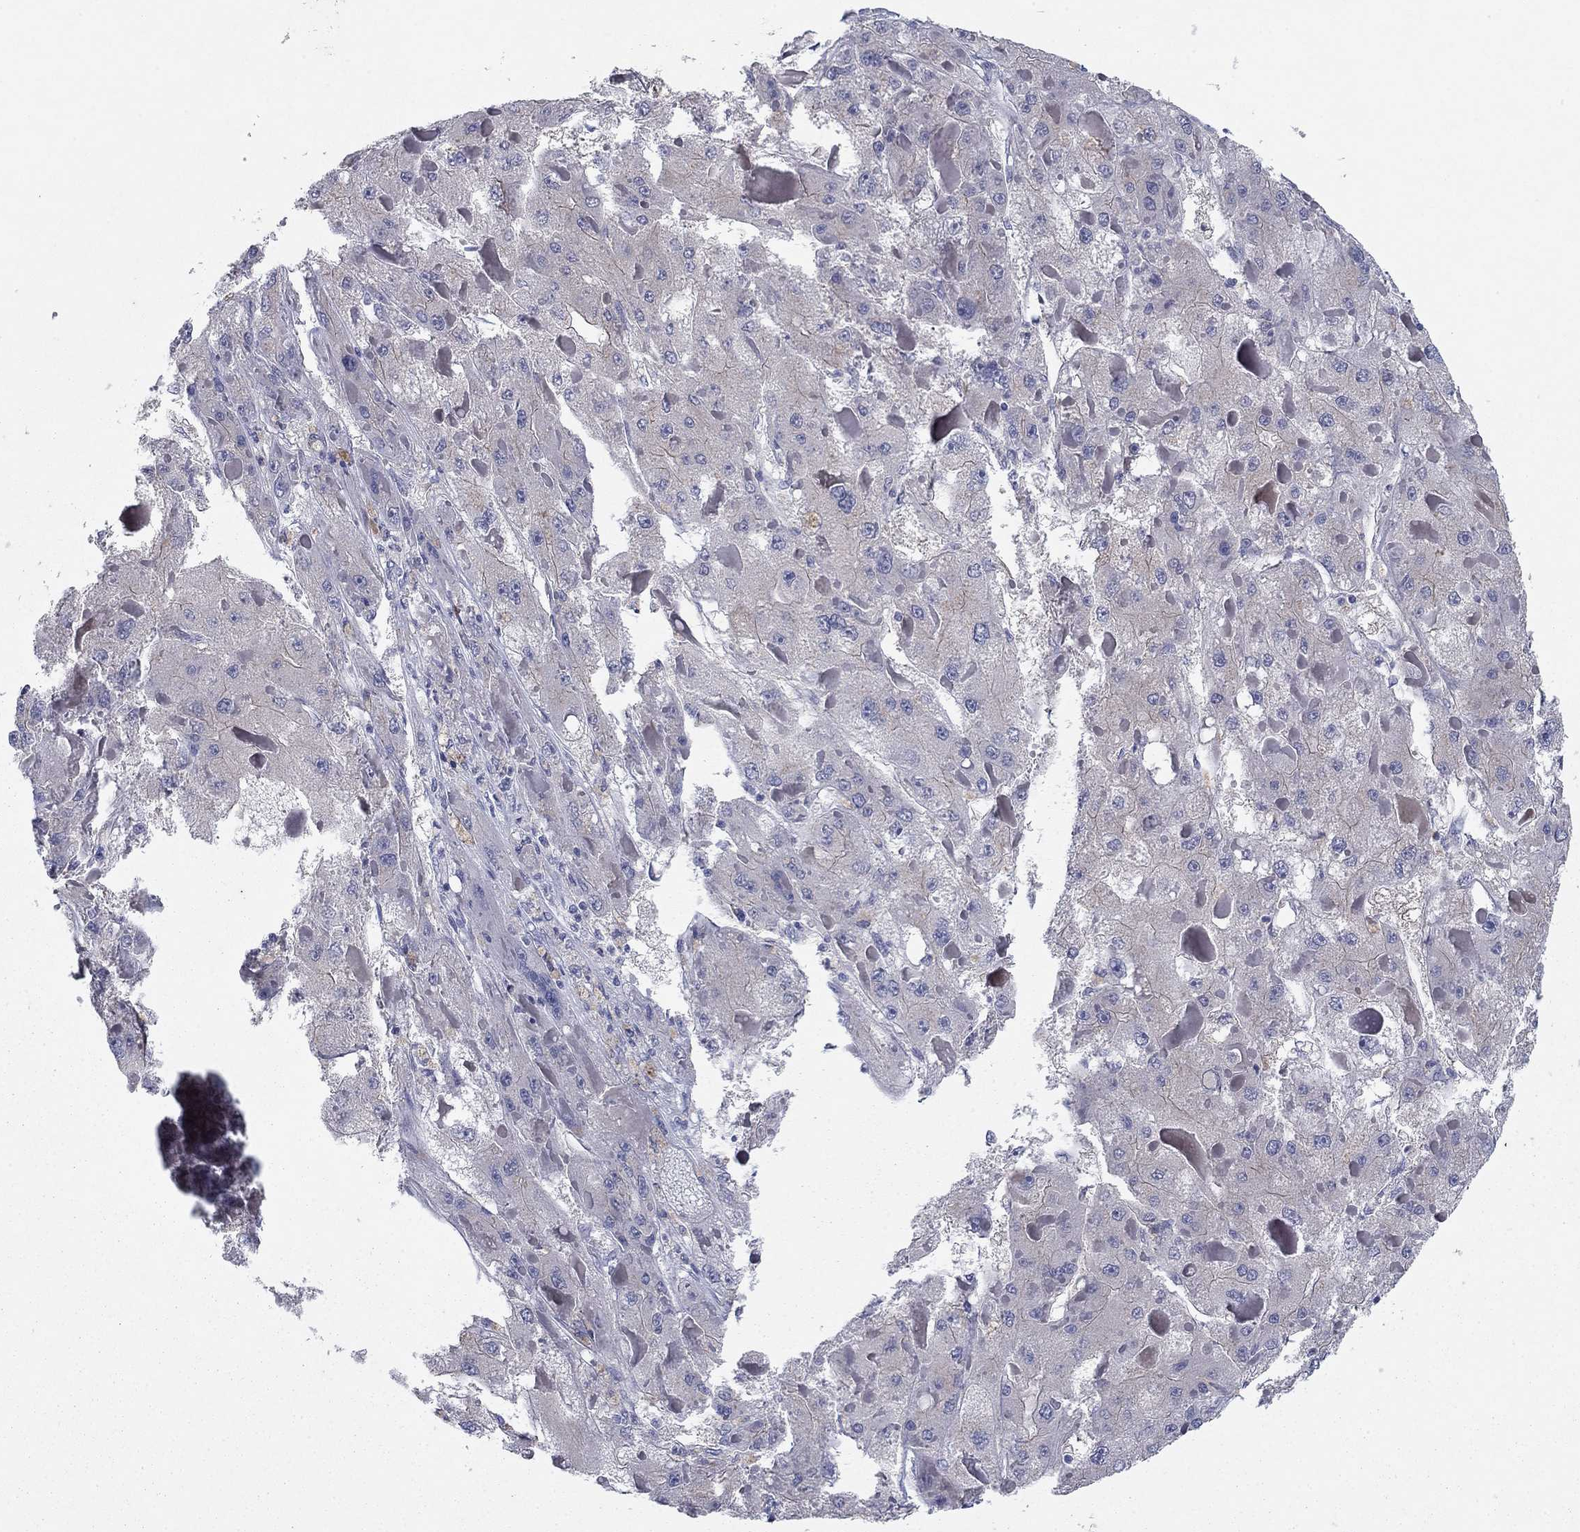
{"staining": {"intensity": "negative", "quantity": "none", "location": "none"}, "tissue": "liver cancer", "cell_type": "Tumor cells", "image_type": "cancer", "snomed": [{"axis": "morphology", "description": "Carcinoma, Hepatocellular, NOS"}, {"axis": "topography", "description": "Liver"}], "caption": "Tumor cells show no significant protein expression in liver cancer.", "gene": "CNTNAP4", "patient": {"sex": "female", "age": 73}}